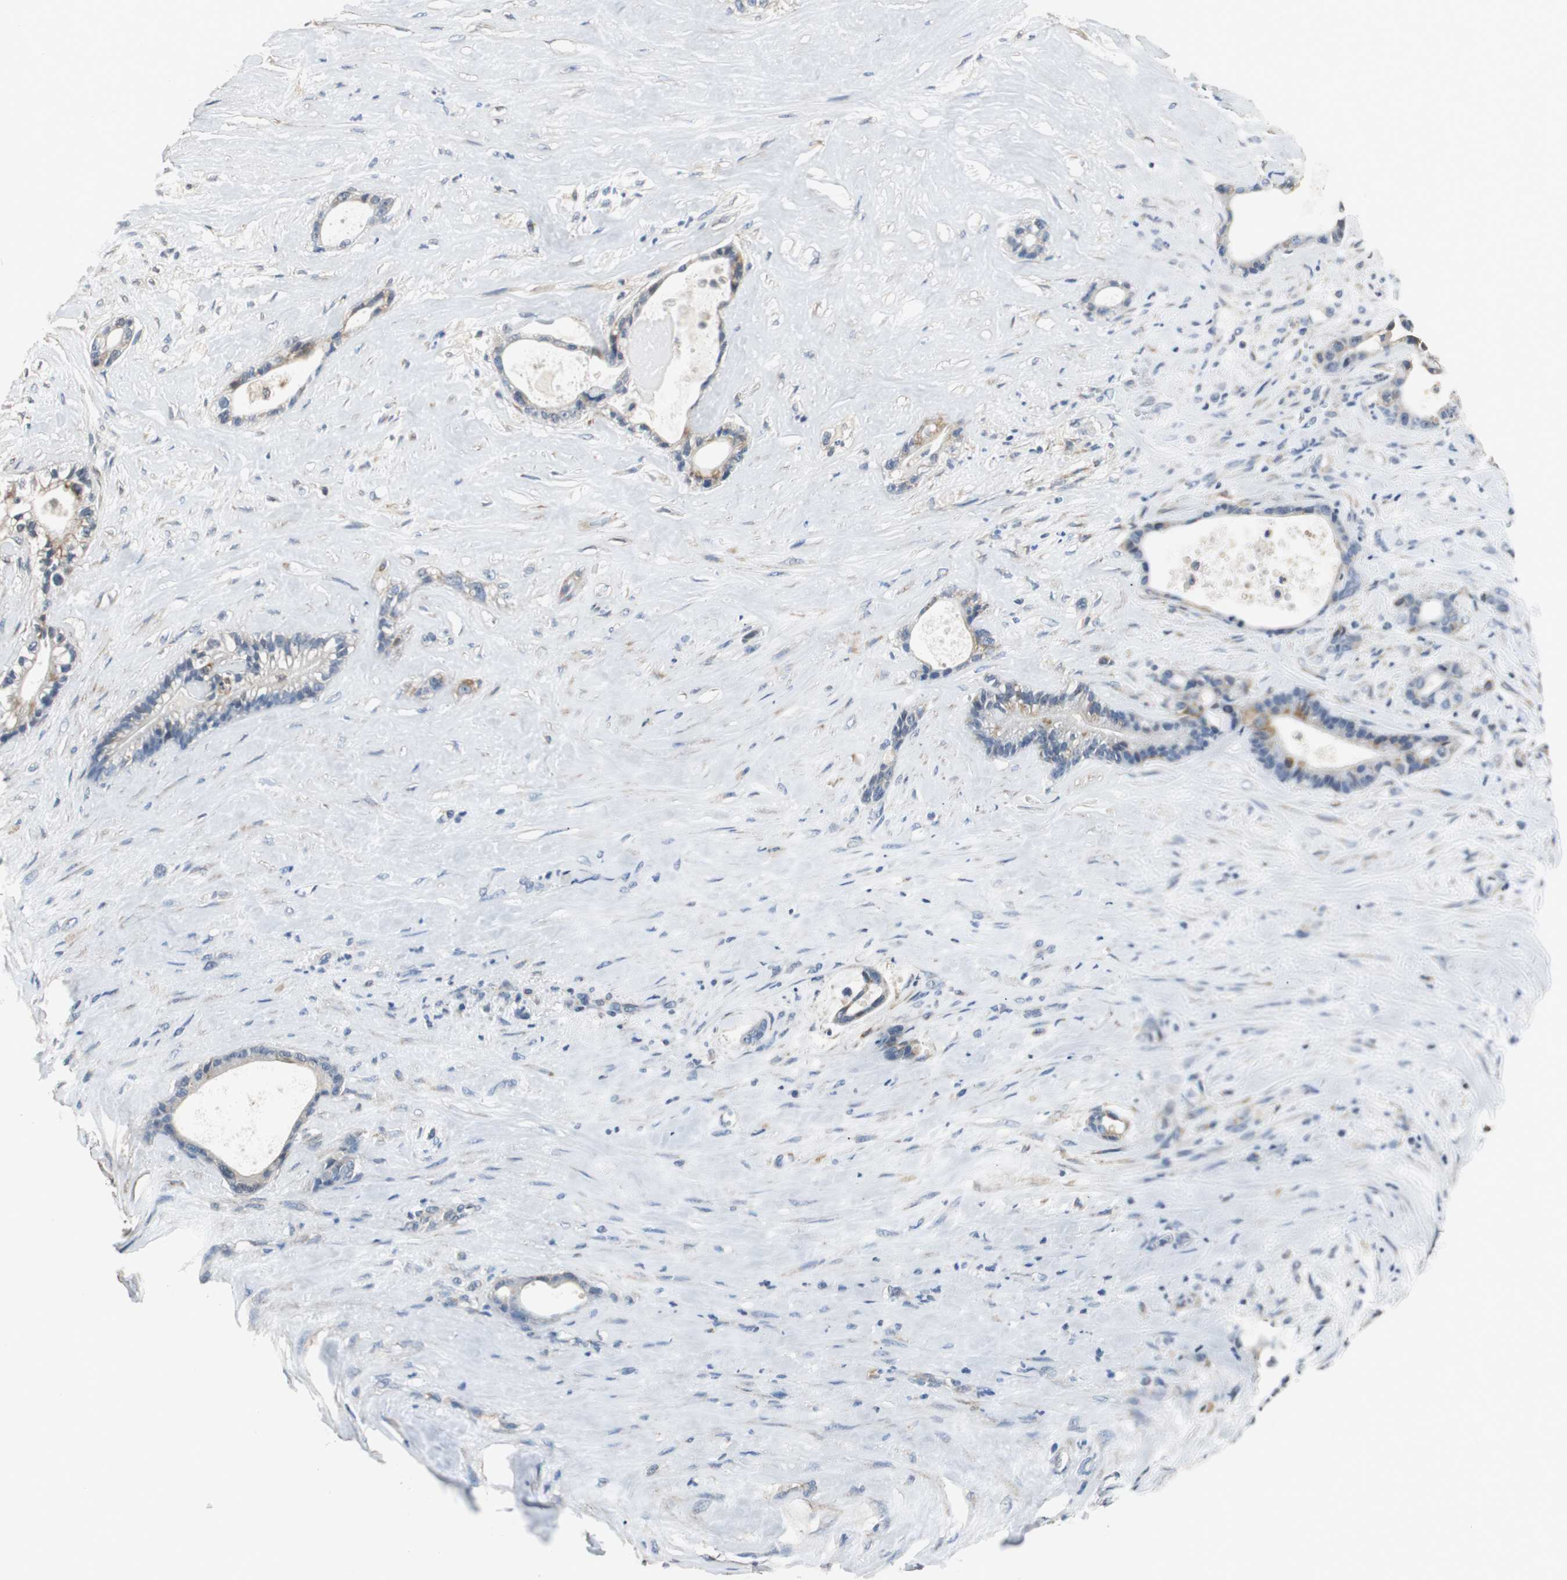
{"staining": {"intensity": "weak", "quantity": "<25%", "location": "cytoplasmic/membranous"}, "tissue": "liver cancer", "cell_type": "Tumor cells", "image_type": "cancer", "snomed": [{"axis": "morphology", "description": "Cholangiocarcinoma"}, {"axis": "topography", "description": "Liver"}], "caption": "A histopathology image of liver cancer (cholangiocarcinoma) stained for a protein demonstrates no brown staining in tumor cells.", "gene": "HMGCL", "patient": {"sex": "female", "age": 55}}